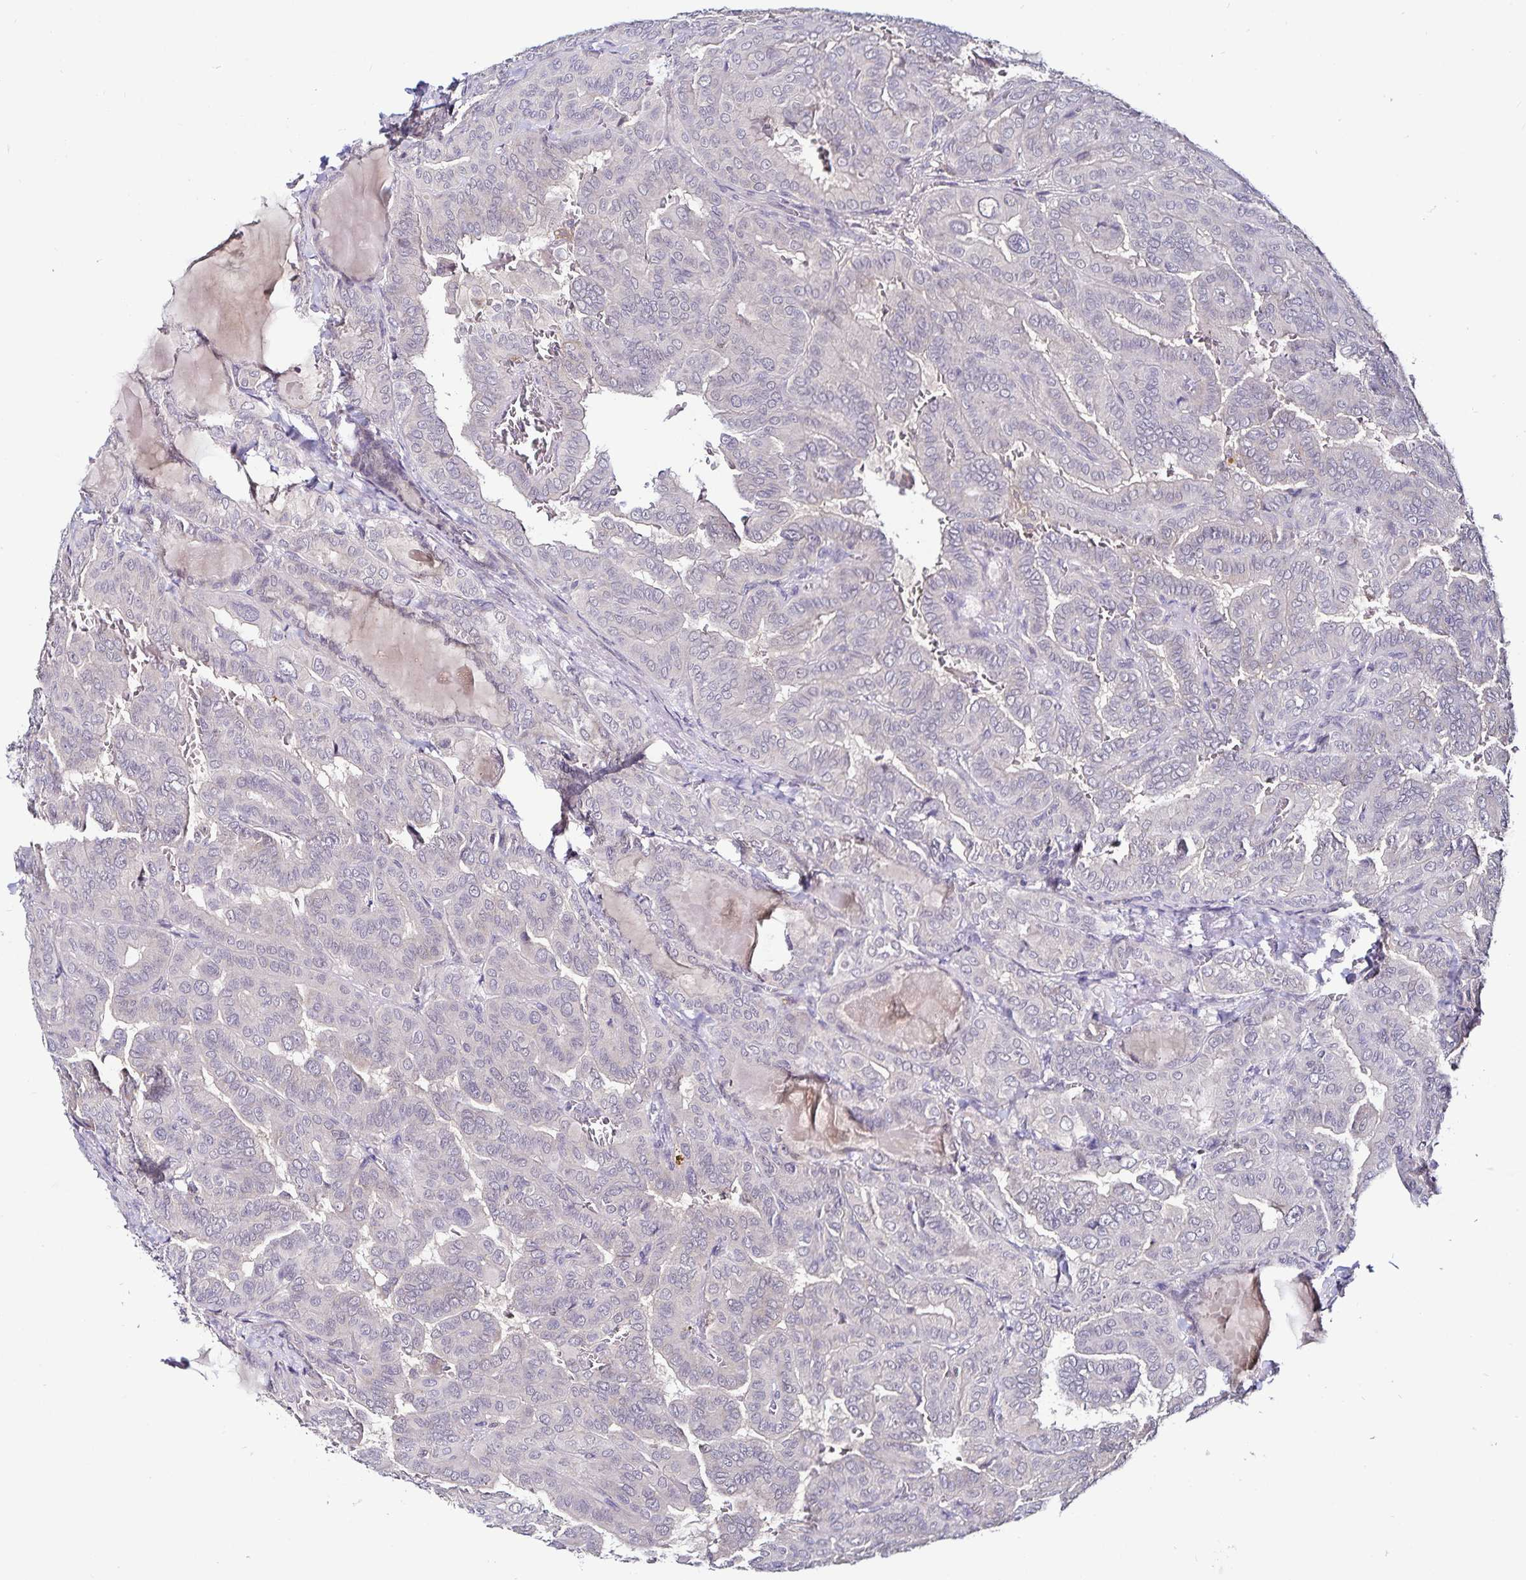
{"staining": {"intensity": "negative", "quantity": "none", "location": "none"}, "tissue": "thyroid cancer", "cell_type": "Tumor cells", "image_type": "cancer", "snomed": [{"axis": "morphology", "description": "Papillary adenocarcinoma, NOS"}, {"axis": "topography", "description": "Thyroid gland"}], "caption": "This is a micrograph of immunohistochemistry staining of papillary adenocarcinoma (thyroid), which shows no positivity in tumor cells.", "gene": "ACSL5", "patient": {"sex": "female", "age": 46}}